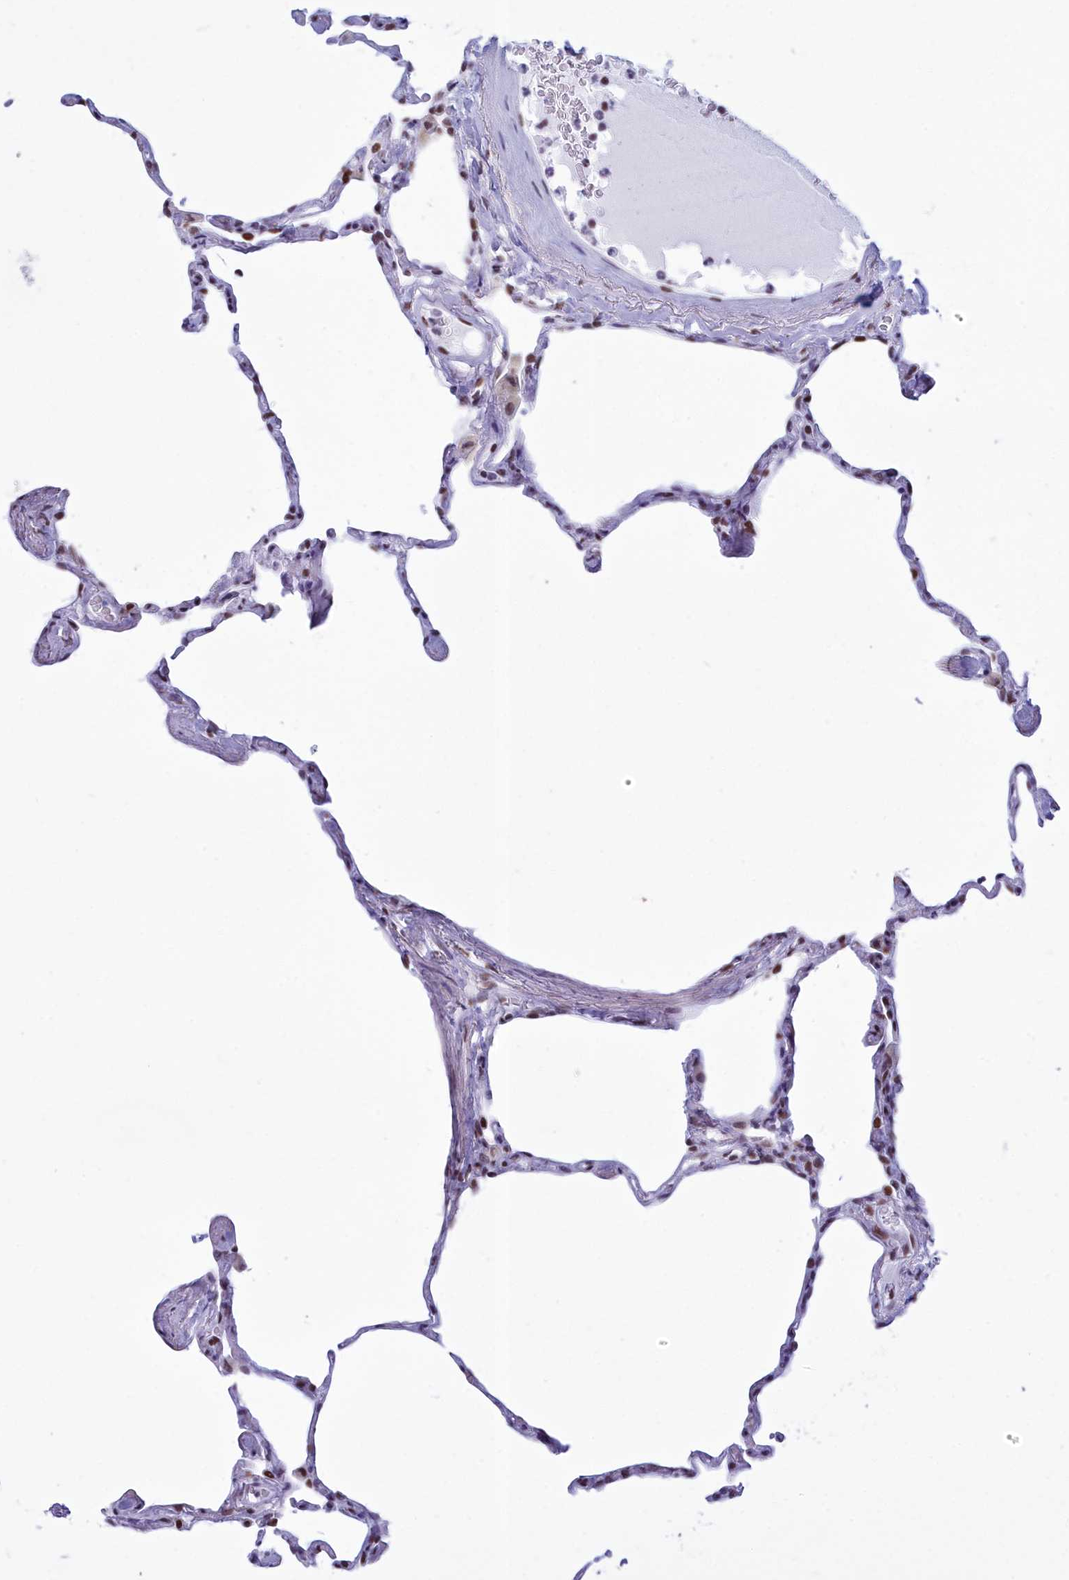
{"staining": {"intensity": "moderate", "quantity": "25%-75%", "location": "nuclear"}, "tissue": "lung", "cell_type": "Alveolar cells", "image_type": "normal", "snomed": [{"axis": "morphology", "description": "Normal tissue, NOS"}, {"axis": "topography", "description": "Lung"}], "caption": "A brown stain highlights moderate nuclear expression of a protein in alveolar cells of benign human lung. (IHC, brightfield microscopy, high magnification).", "gene": "CDC26", "patient": {"sex": "male", "age": 65}}